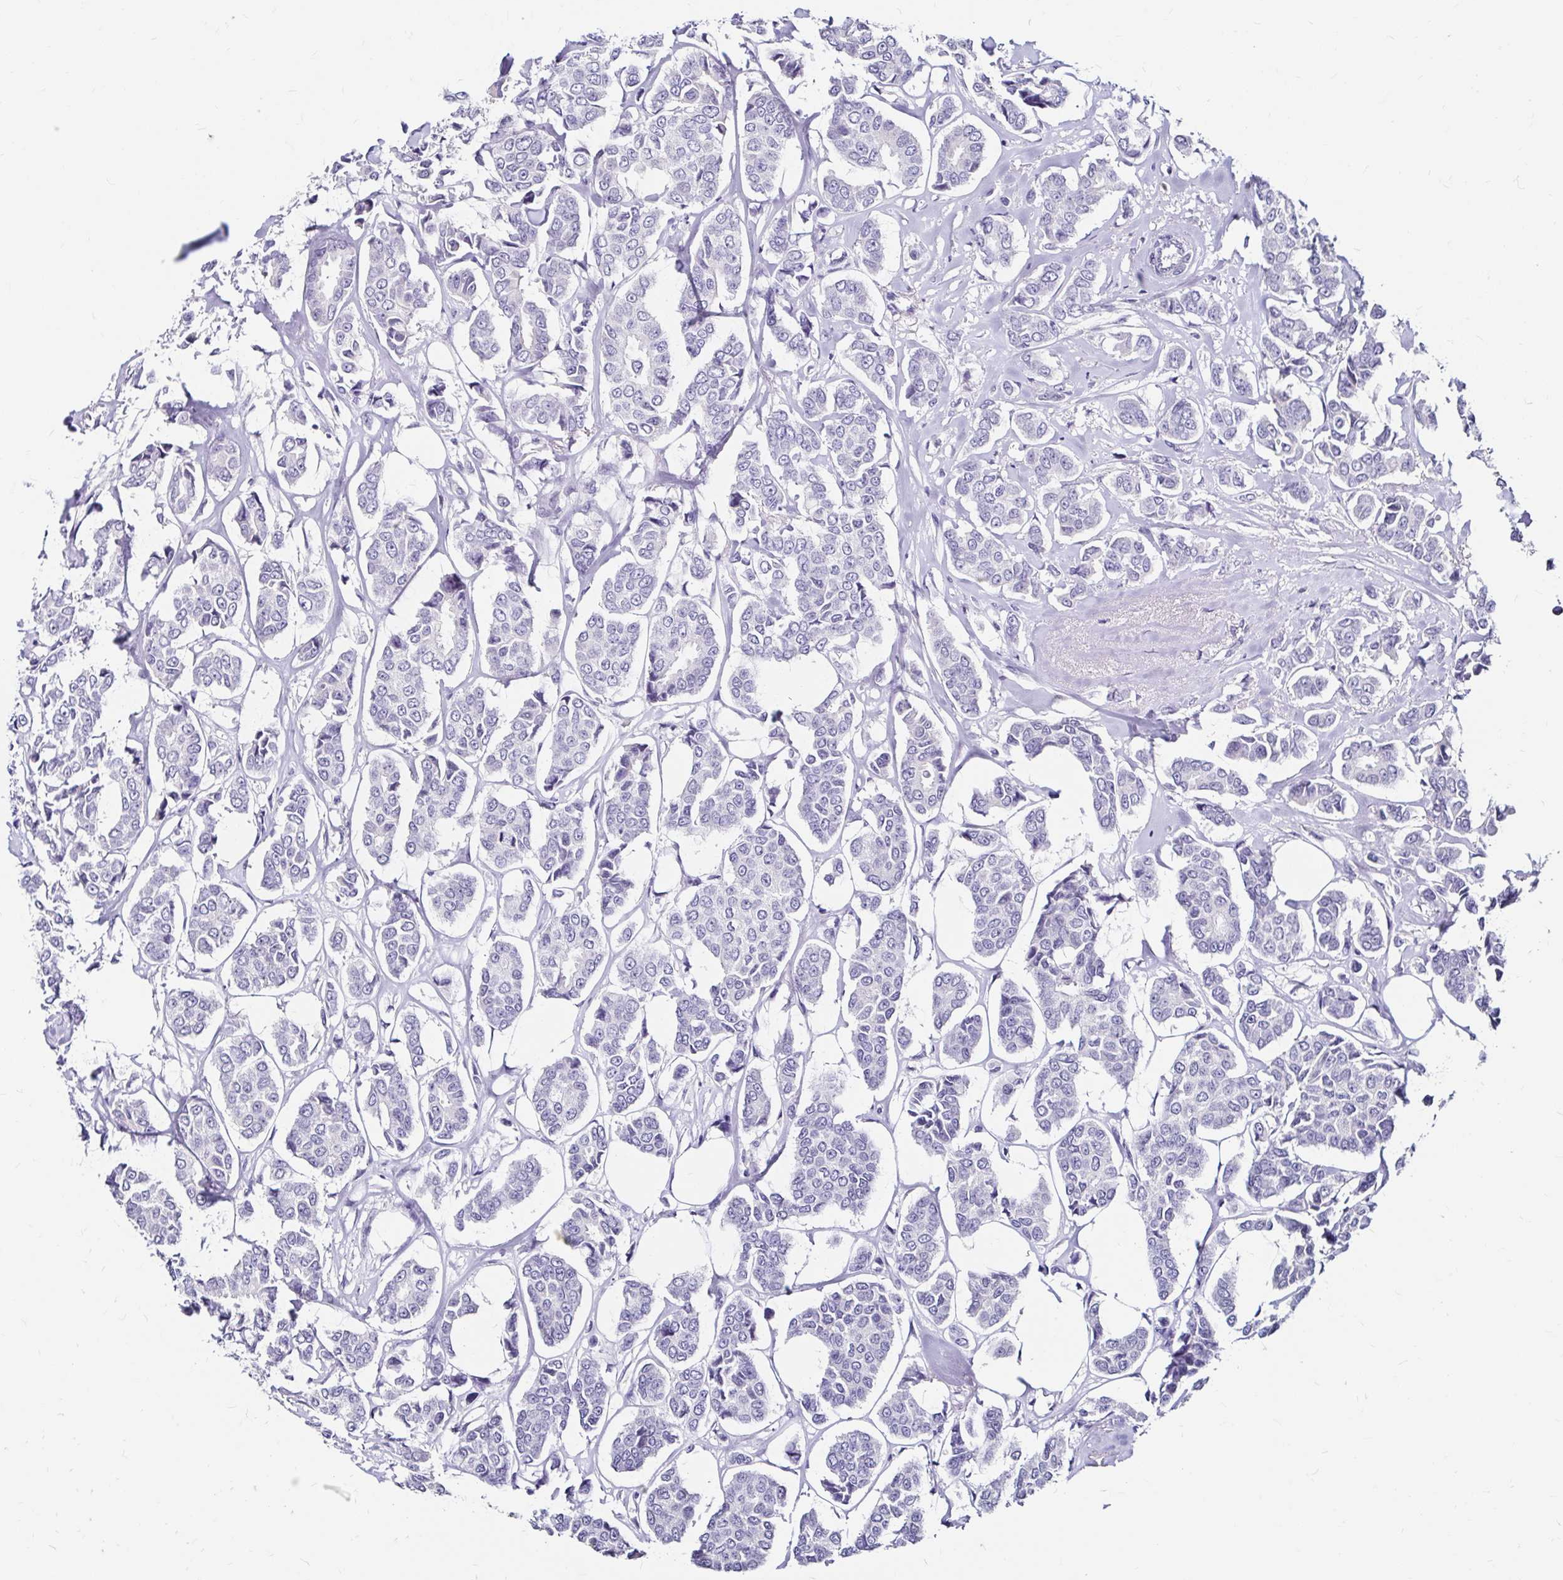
{"staining": {"intensity": "negative", "quantity": "none", "location": "none"}, "tissue": "breast cancer", "cell_type": "Tumor cells", "image_type": "cancer", "snomed": [{"axis": "morphology", "description": "Duct carcinoma"}, {"axis": "topography", "description": "Breast"}], "caption": "IHC image of neoplastic tissue: breast cancer (intraductal carcinoma) stained with DAB exhibits no significant protein positivity in tumor cells.", "gene": "SCG3", "patient": {"sex": "female", "age": 94}}